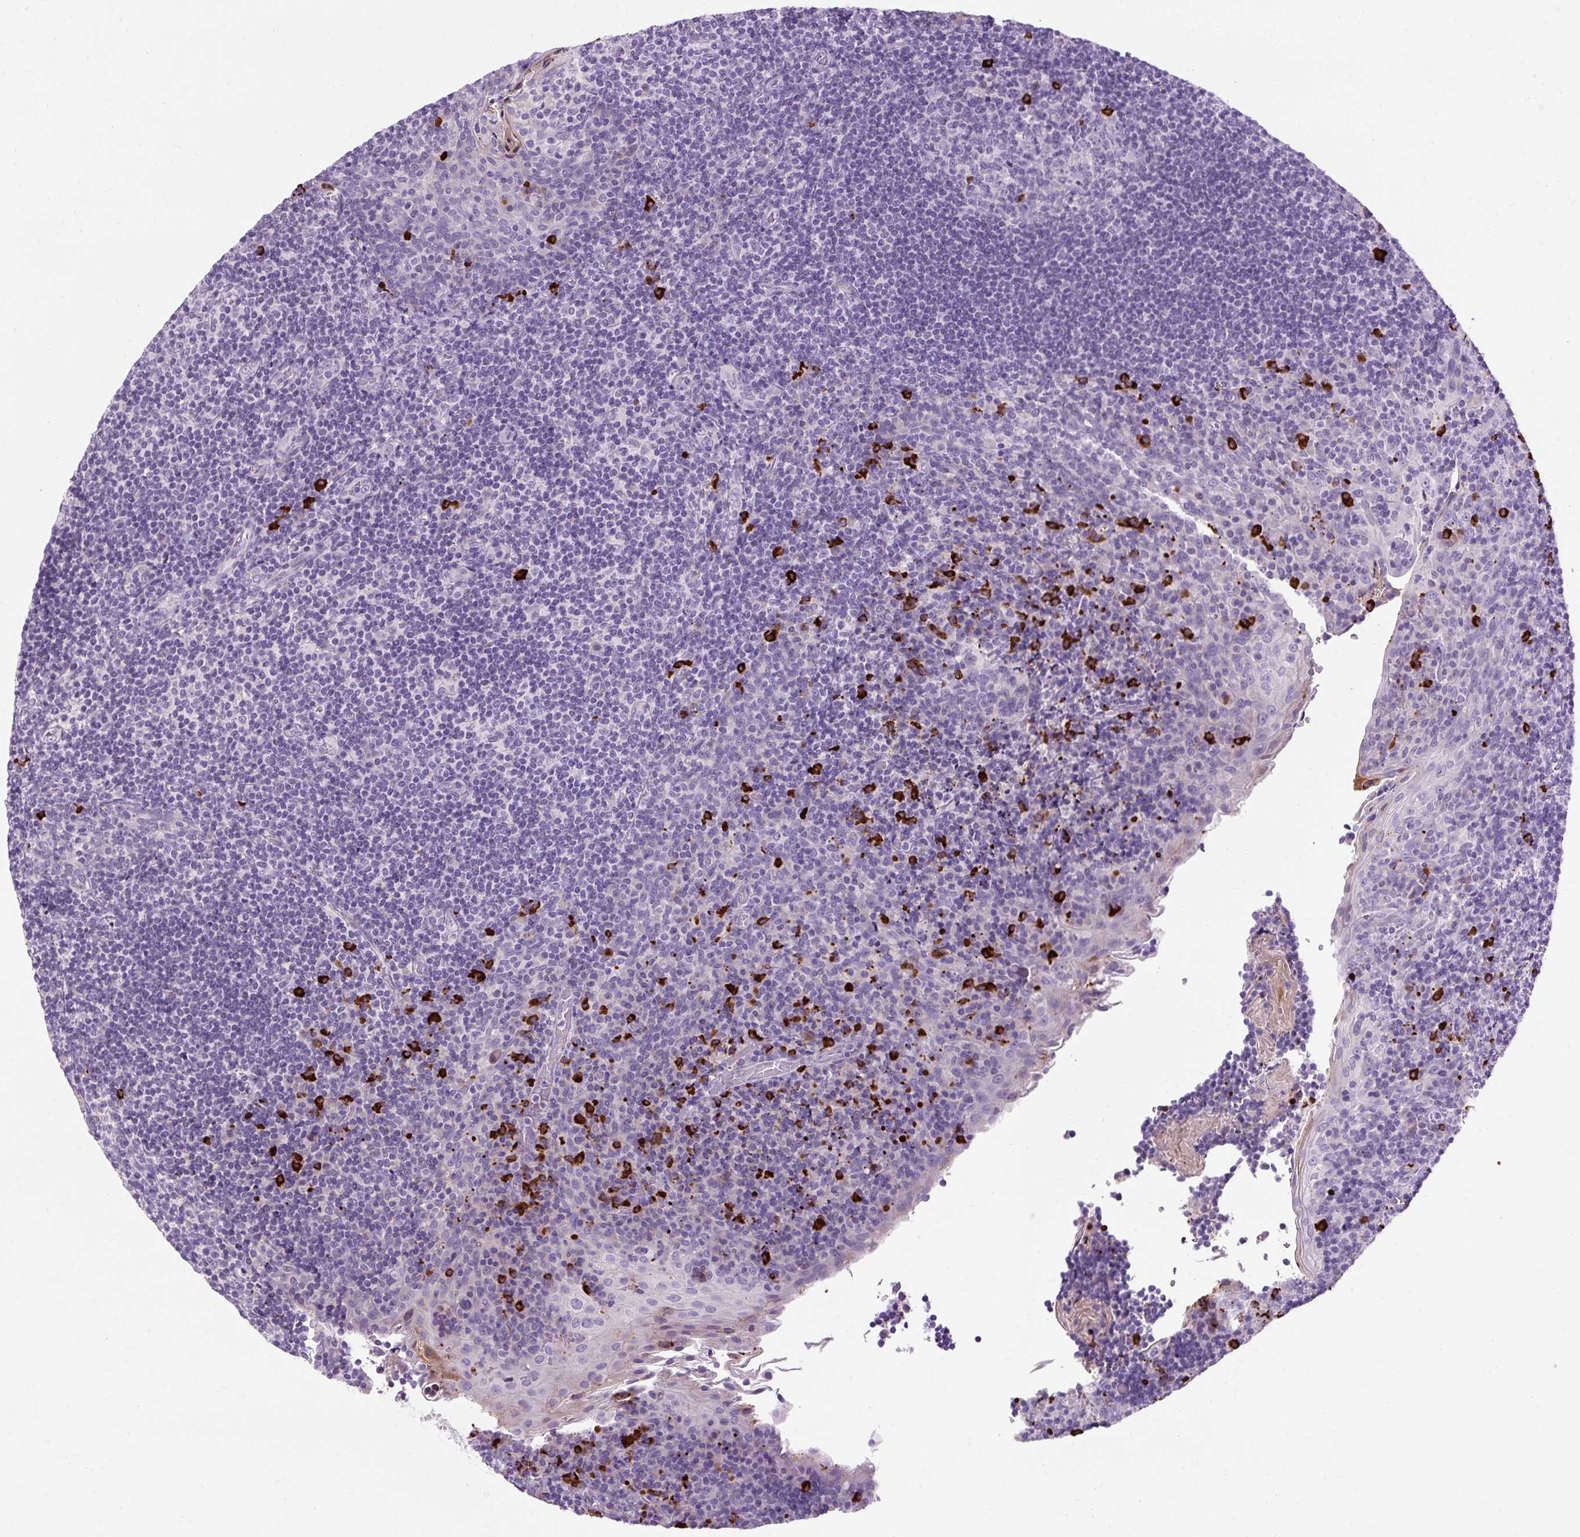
{"staining": {"intensity": "strong", "quantity": "<25%", "location": "cytoplasmic/membranous"}, "tissue": "tonsil", "cell_type": "Germinal center cells", "image_type": "normal", "snomed": [{"axis": "morphology", "description": "Normal tissue, NOS"}, {"axis": "topography", "description": "Tonsil"}], "caption": "Immunohistochemistry photomicrograph of unremarkable tonsil: human tonsil stained using IHC shows medium levels of strong protein expression localized specifically in the cytoplasmic/membranous of germinal center cells, appearing as a cytoplasmic/membranous brown color.", "gene": "ARRDC2", "patient": {"sex": "male", "age": 17}}